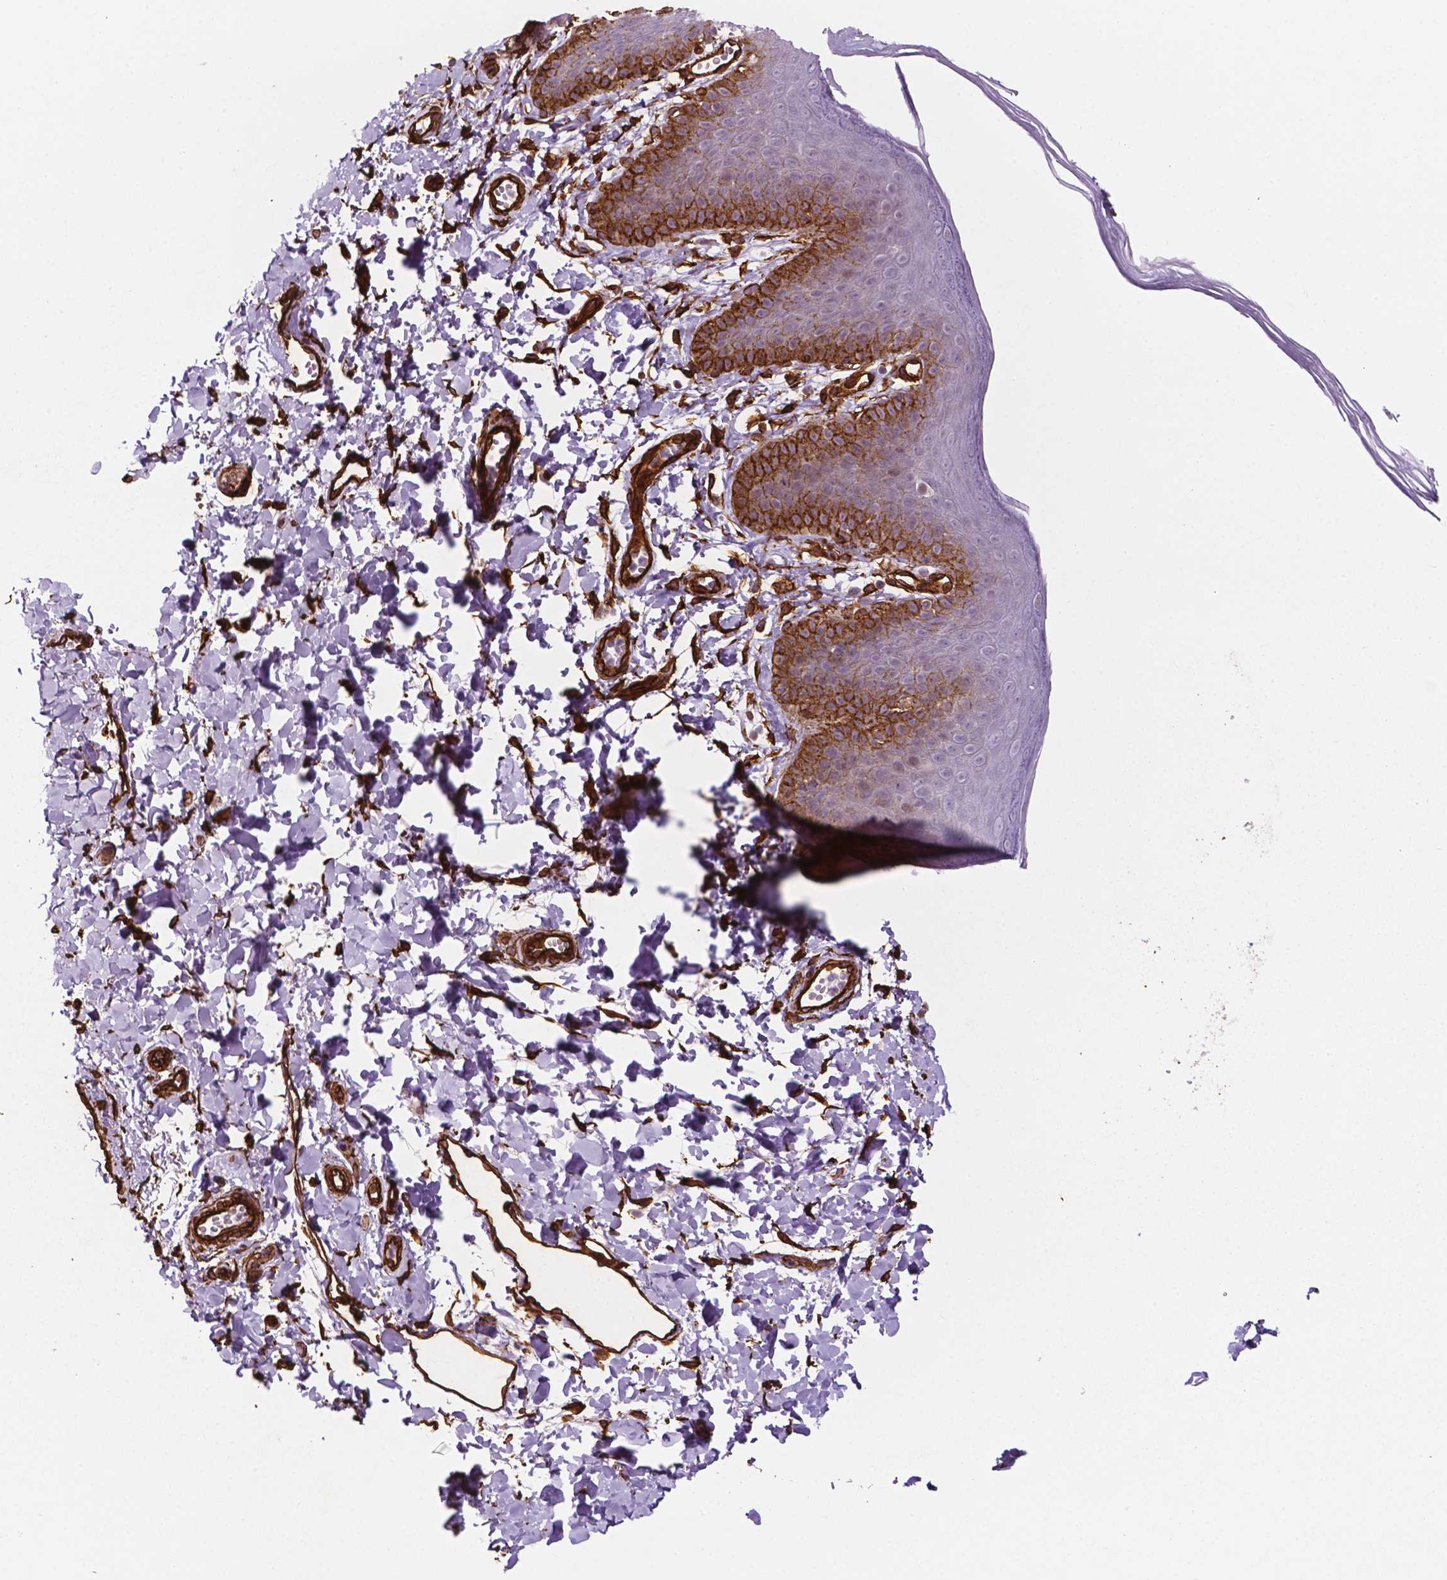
{"staining": {"intensity": "strong", "quantity": "25%-75%", "location": "cytoplasmic/membranous"}, "tissue": "skin", "cell_type": "Epidermal cells", "image_type": "normal", "snomed": [{"axis": "morphology", "description": "Normal tissue, NOS"}, {"axis": "topography", "description": "Anal"}], "caption": "This image shows unremarkable skin stained with immunohistochemistry to label a protein in brown. The cytoplasmic/membranous of epidermal cells show strong positivity for the protein. Nuclei are counter-stained blue.", "gene": "EGFL8", "patient": {"sex": "male", "age": 53}}